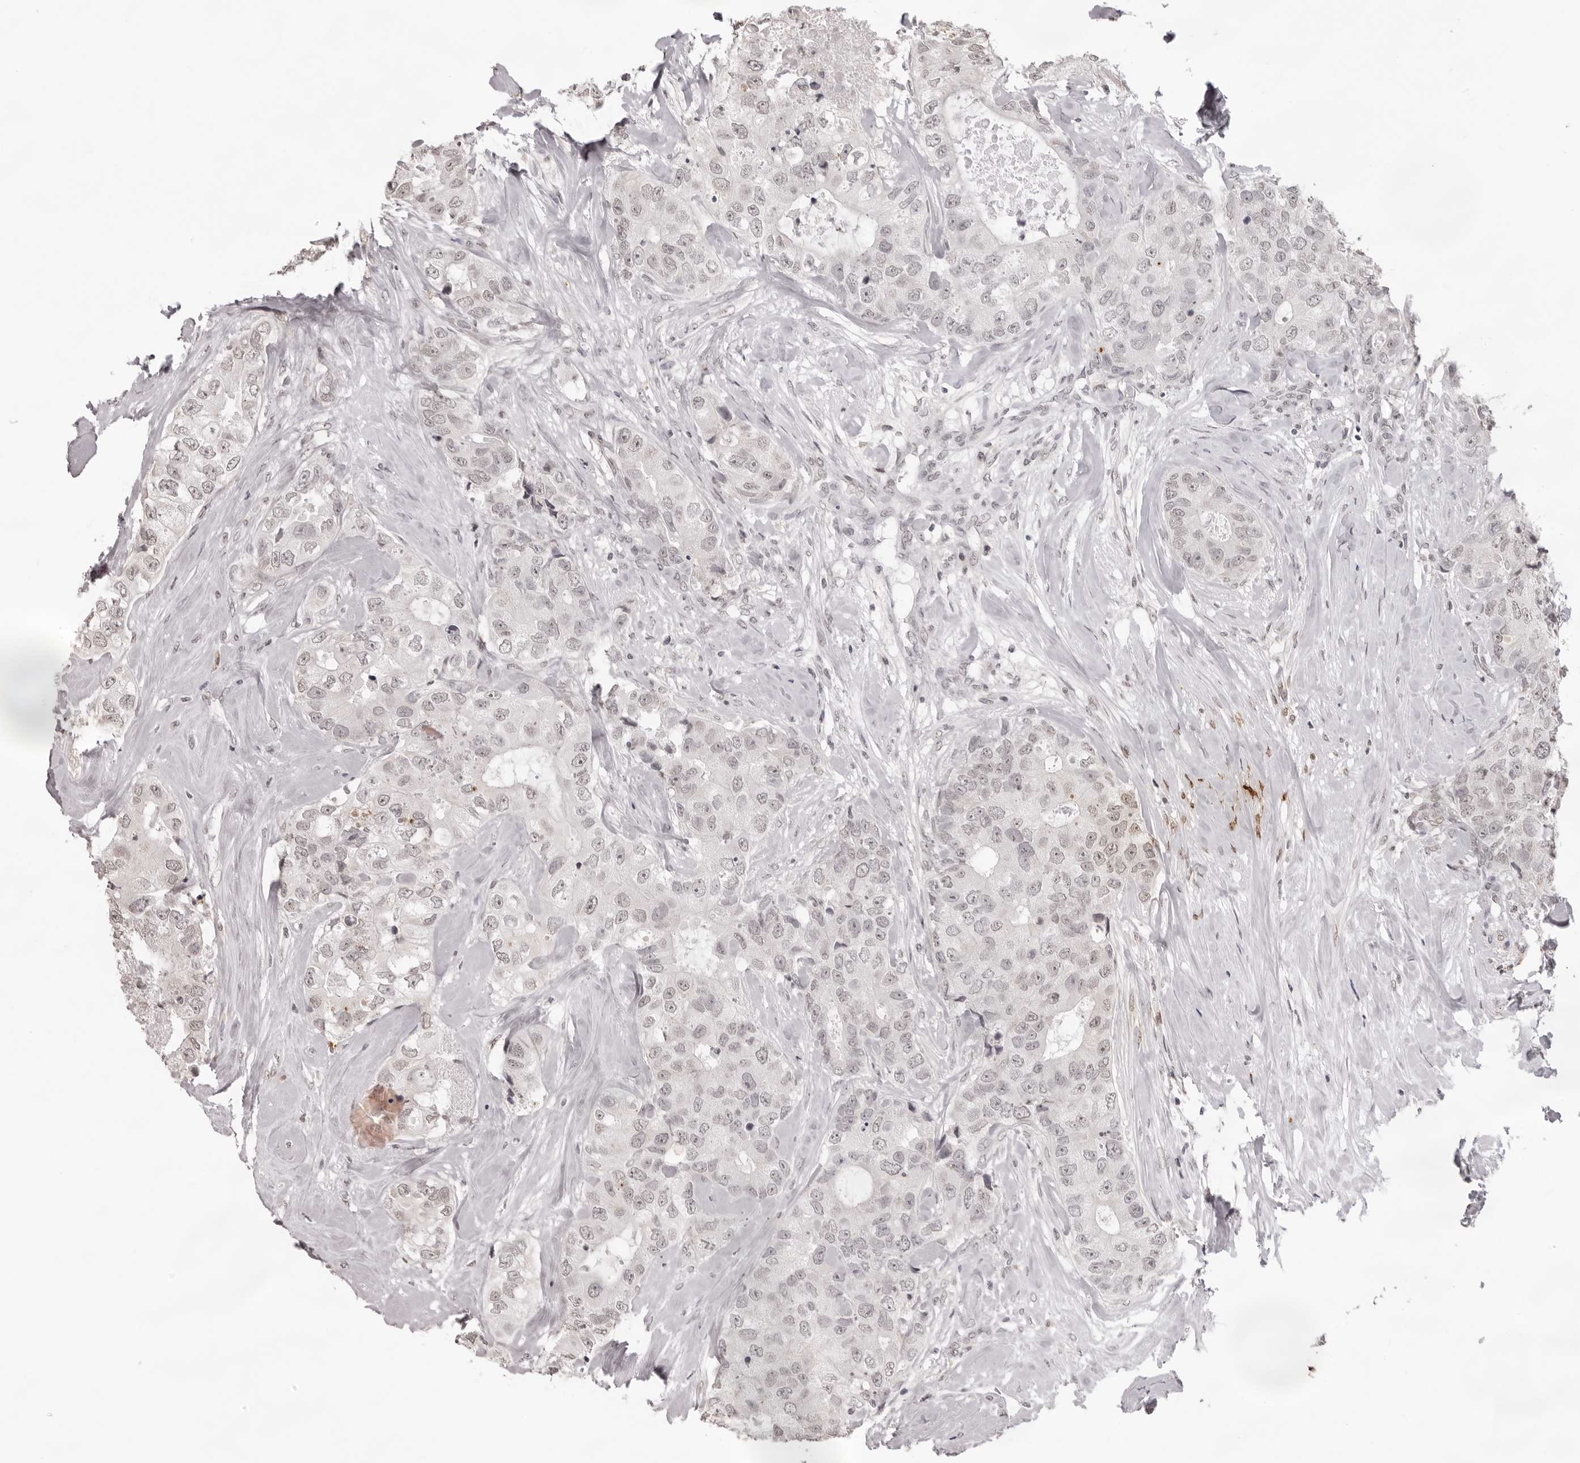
{"staining": {"intensity": "weak", "quantity": "<25%", "location": "nuclear"}, "tissue": "breast cancer", "cell_type": "Tumor cells", "image_type": "cancer", "snomed": [{"axis": "morphology", "description": "Duct carcinoma"}, {"axis": "topography", "description": "Breast"}], "caption": "A micrograph of breast invasive ductal carcinoma stained for a protein exhibits no brown staining in tumor cells.", "gene": "NTM", "patient": {"sex": "female", "age": 62}}